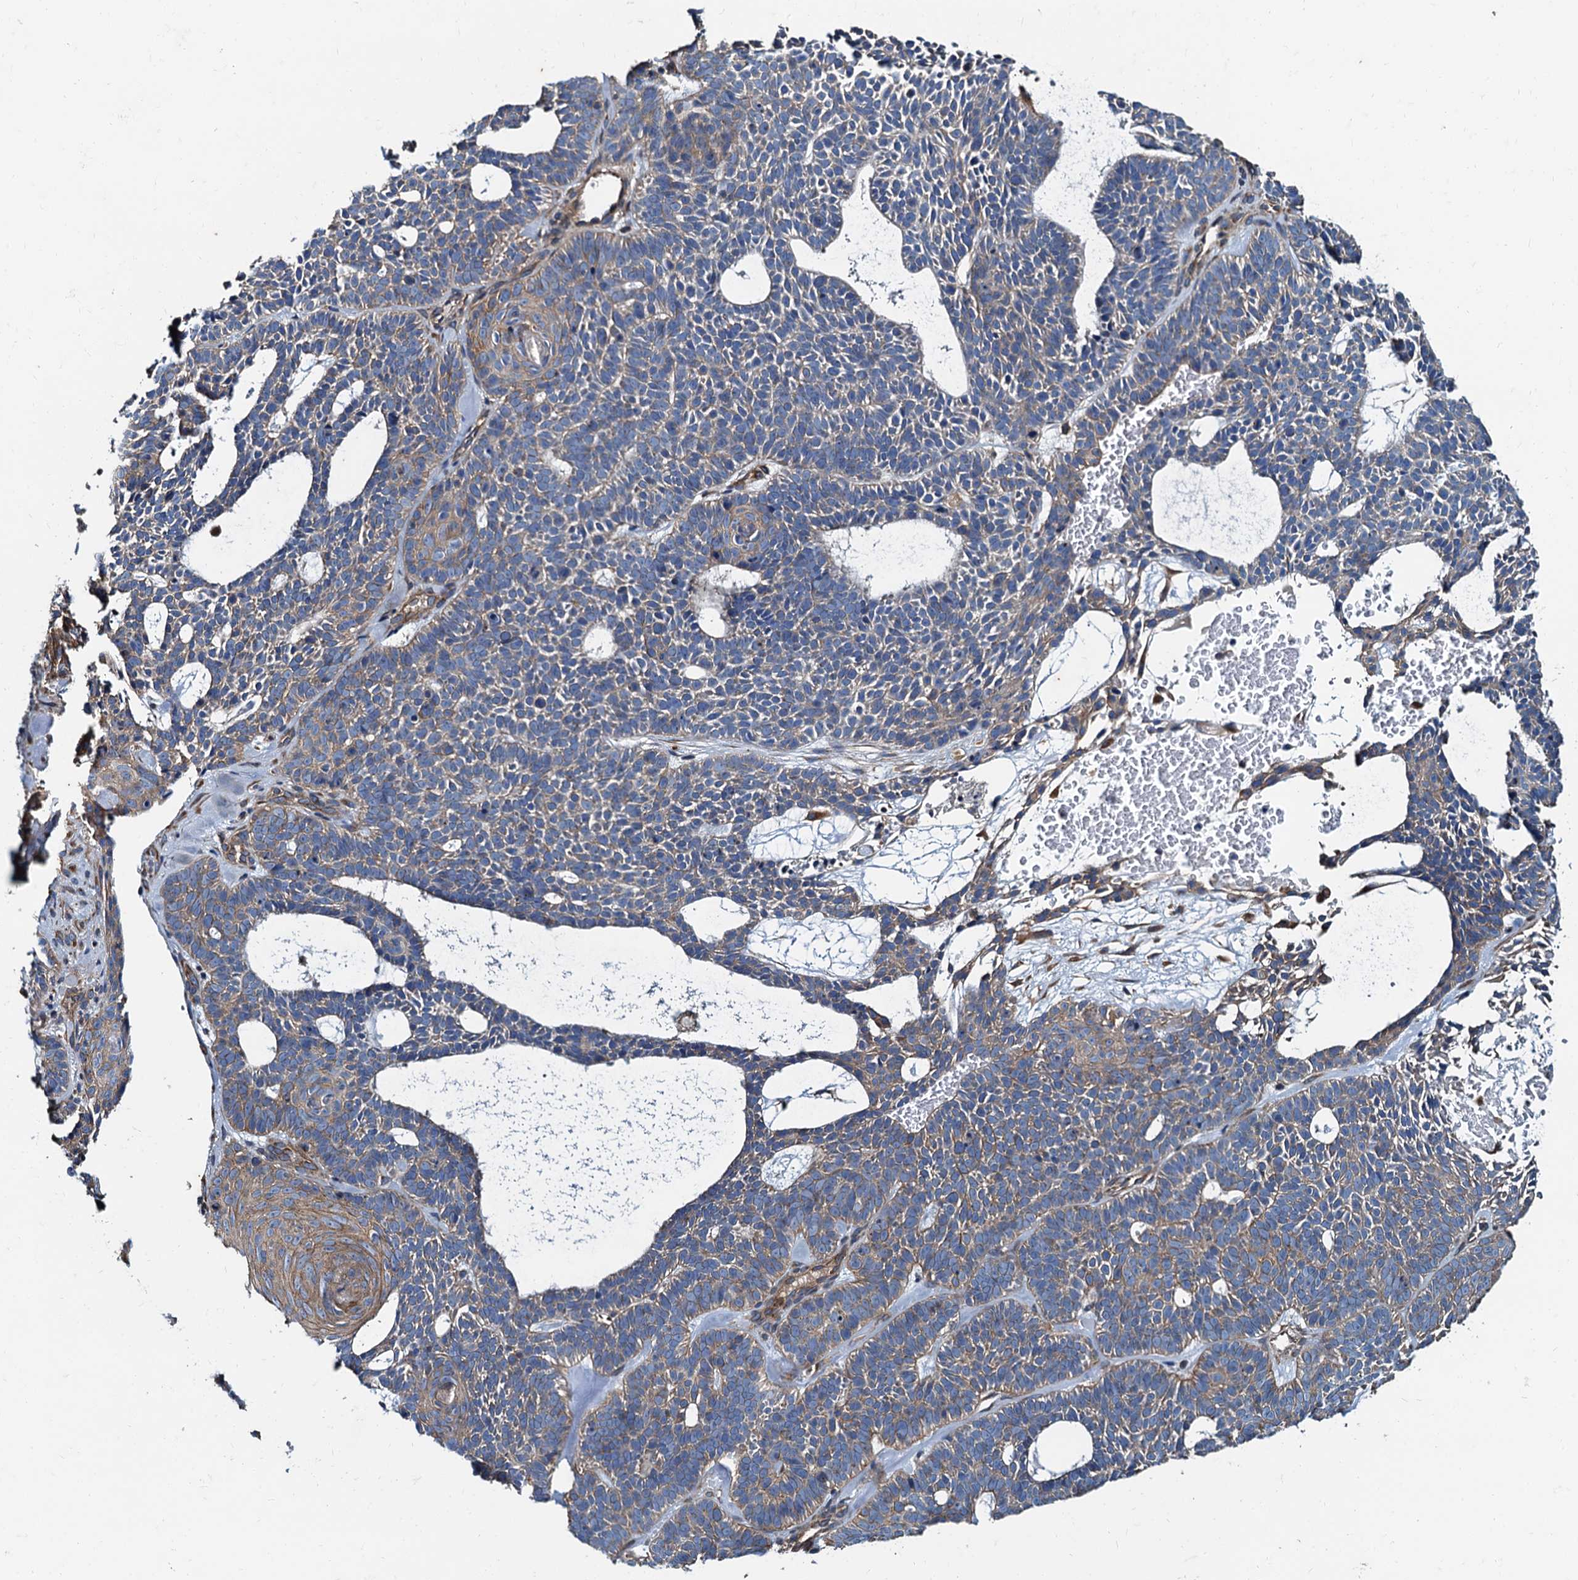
{"staining": {"intensity": "moderate", "quantity": "25%-75%", "location": "cytoplasmic/membranous"}, "tissue": "skin cancer", "cell_type": "Tumor cells", "image_type": "cancer", "snomed": [{"axis": "morphology", "description": "Basal cell carcinoma"}, {"axis": "topography", "description": "Skin"}], "caption": "Tumor cells show medium levels of moderate cytoplasmic/membranous staining in approximately 25%-75% of cells in human skin basal cell carcinoma.", "gene": "NGRN", "patient": {"sex": "male", "age": 85}}